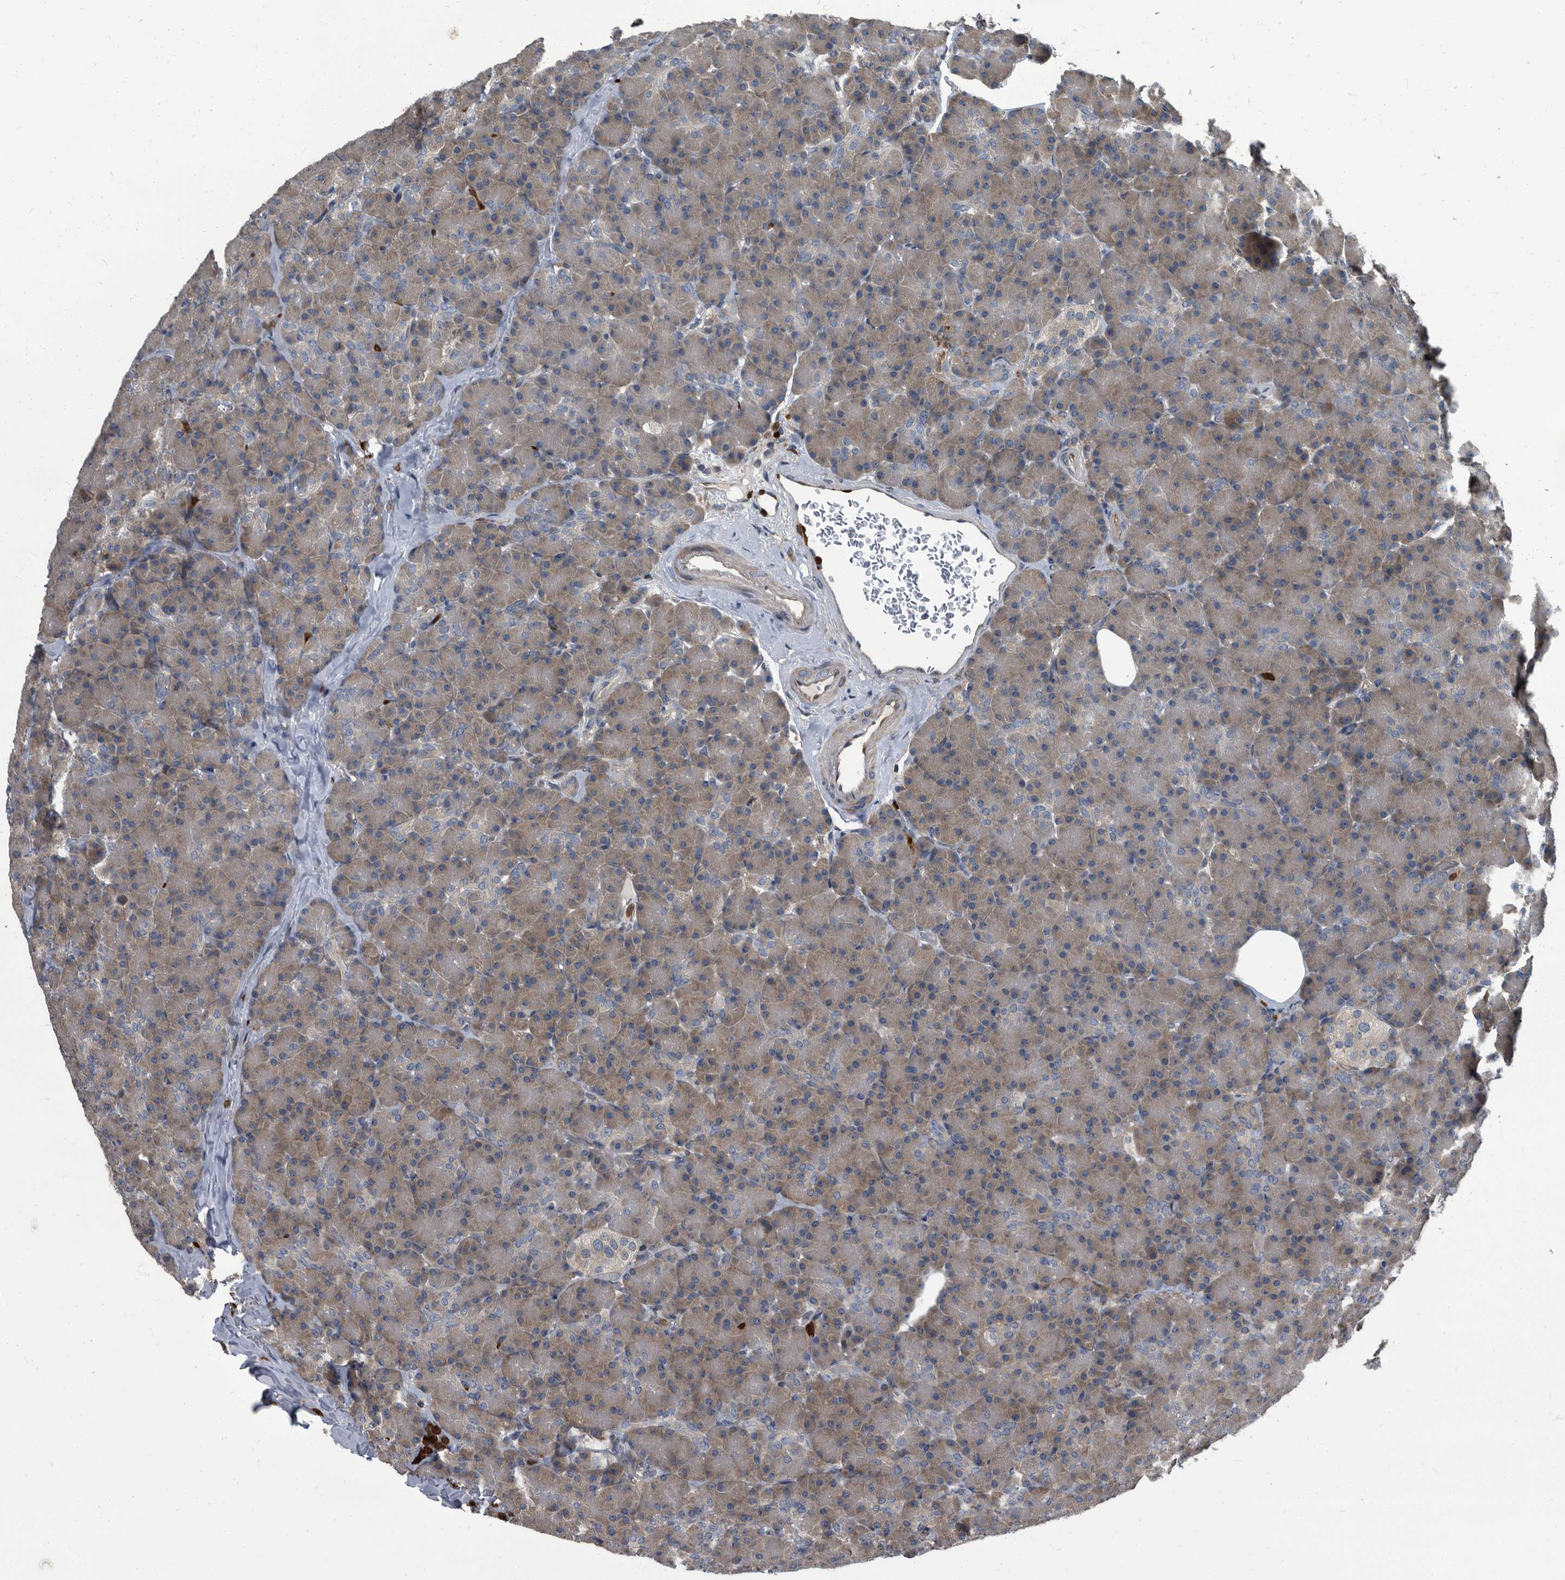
{"staining": {"intensity": "weak", "quantity": "25%-75%", "location": "cytoplasmic/membranous"}, "tissue": "pancreas", "cell_type": "Exocrine glandular cells", "image_type": "normal", "snomed": [{"axis": "morphology", "description": "Normal tissue, NOS"}, {"axis": "topography", "description": "Pancreas"}], "caption": "IHC (DAB (3,3'-diaminobenzidine)) staining of benign human pancreas exhibits weak cytoplasmic/membranous protein expression in approximately 25%-75% of exocrine glandular cells.", "gene": "CDV3", "patient": {"sex": "female", "age": 43}}